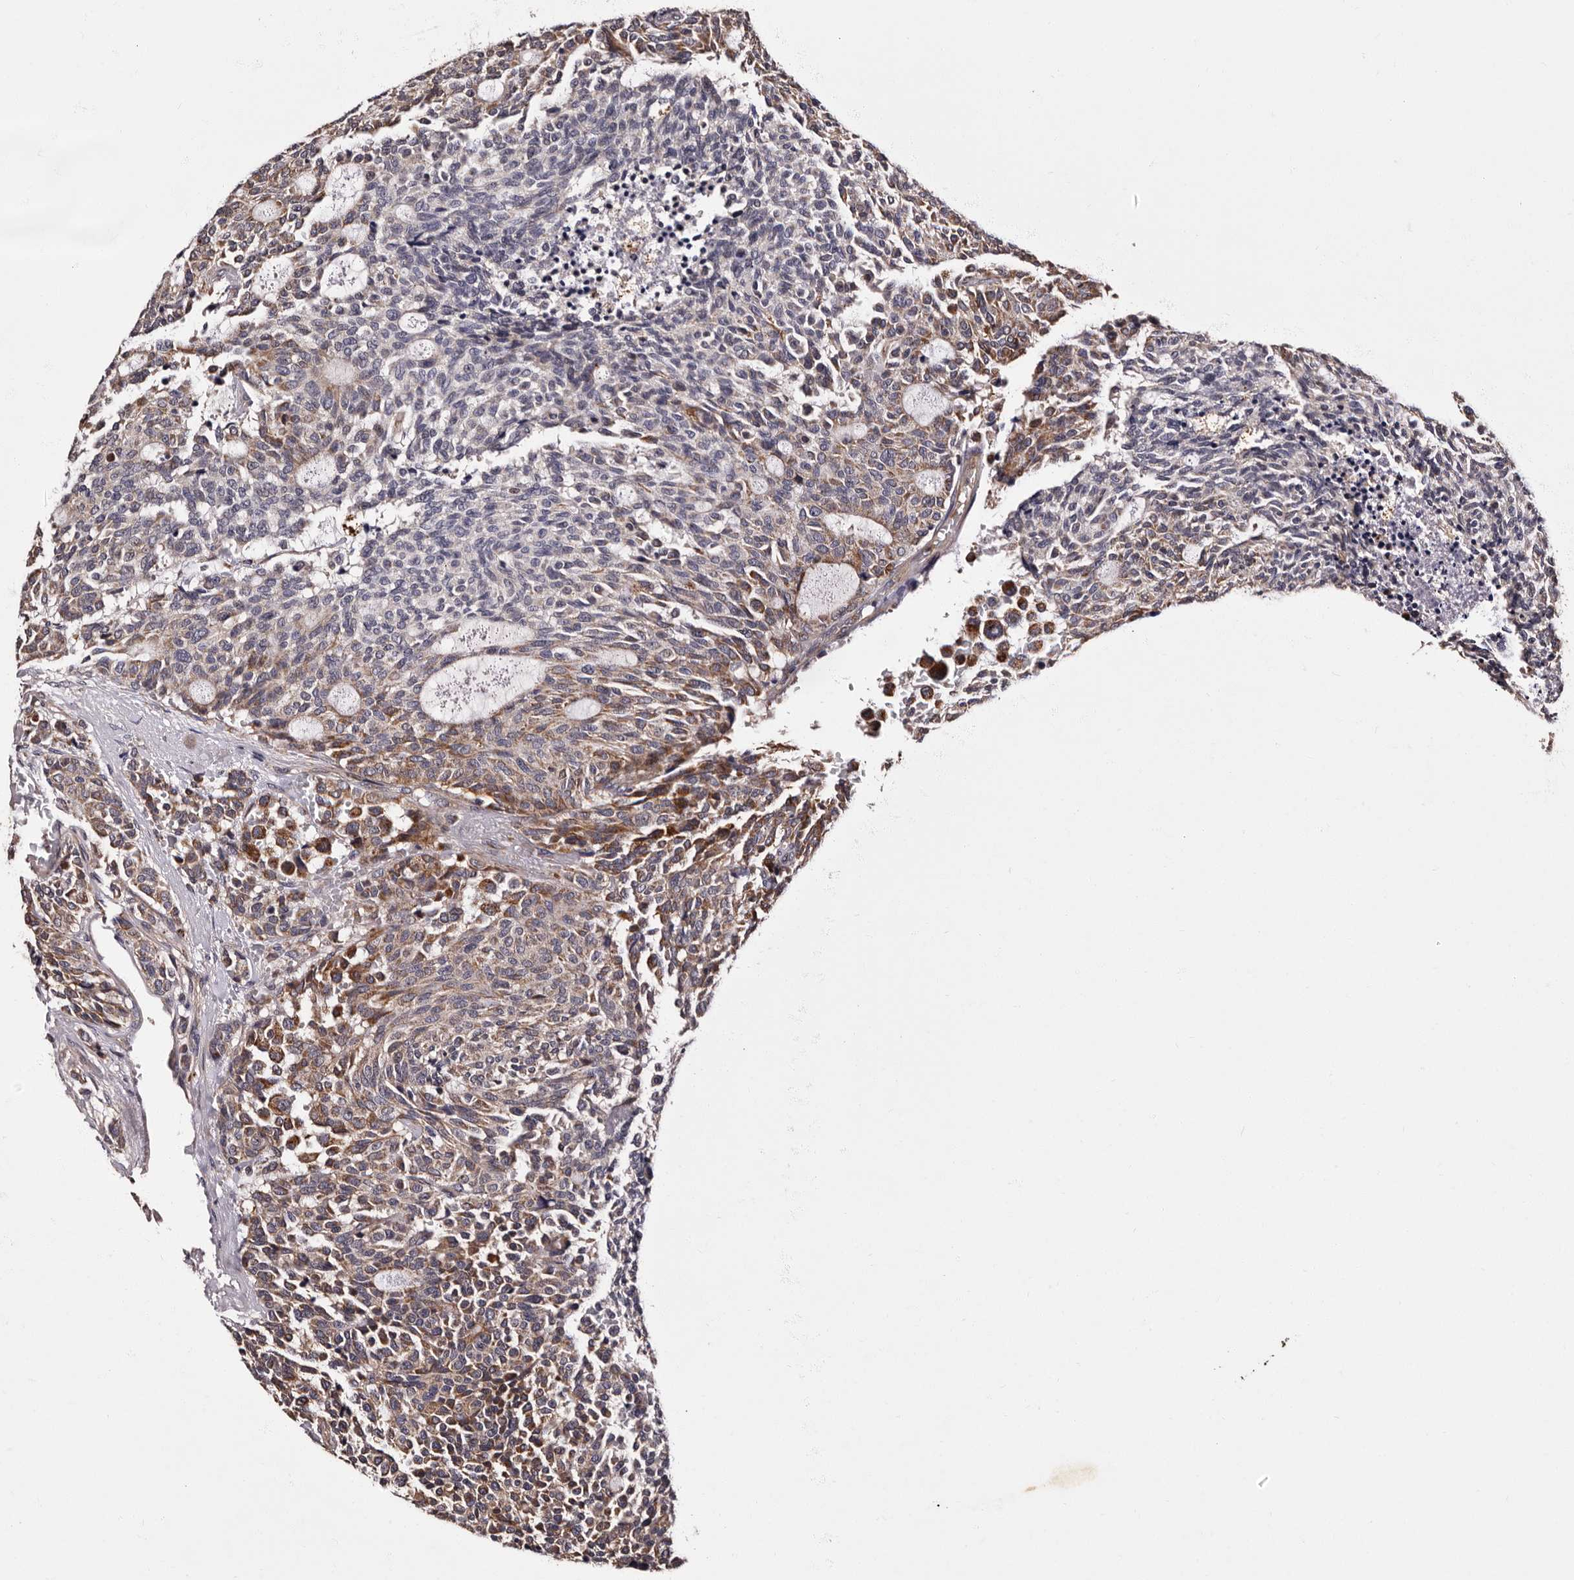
{"staining": {"intensity": "moderate", "quantity": "25%-75%", "location": "cytoplasmic/membranous"}, "tissue": "carcinoid", "cell_type": "Tumor cells", "image_type": "cancer", "snomed": [{"axis": "morphology", "description": "Carcinoid, malignant, NOS"}, {"axis": "topography", "description": "Pancreas"}], "caption": "Approximately 25%-75% of tumor cells in human malignant carcinoid display moderate cytoplasmic/membranous protein staining as visualized by brown immunohistochemical staining.", "gene": "ADCK5", "patient": {"sex": "female", "age": 54}}